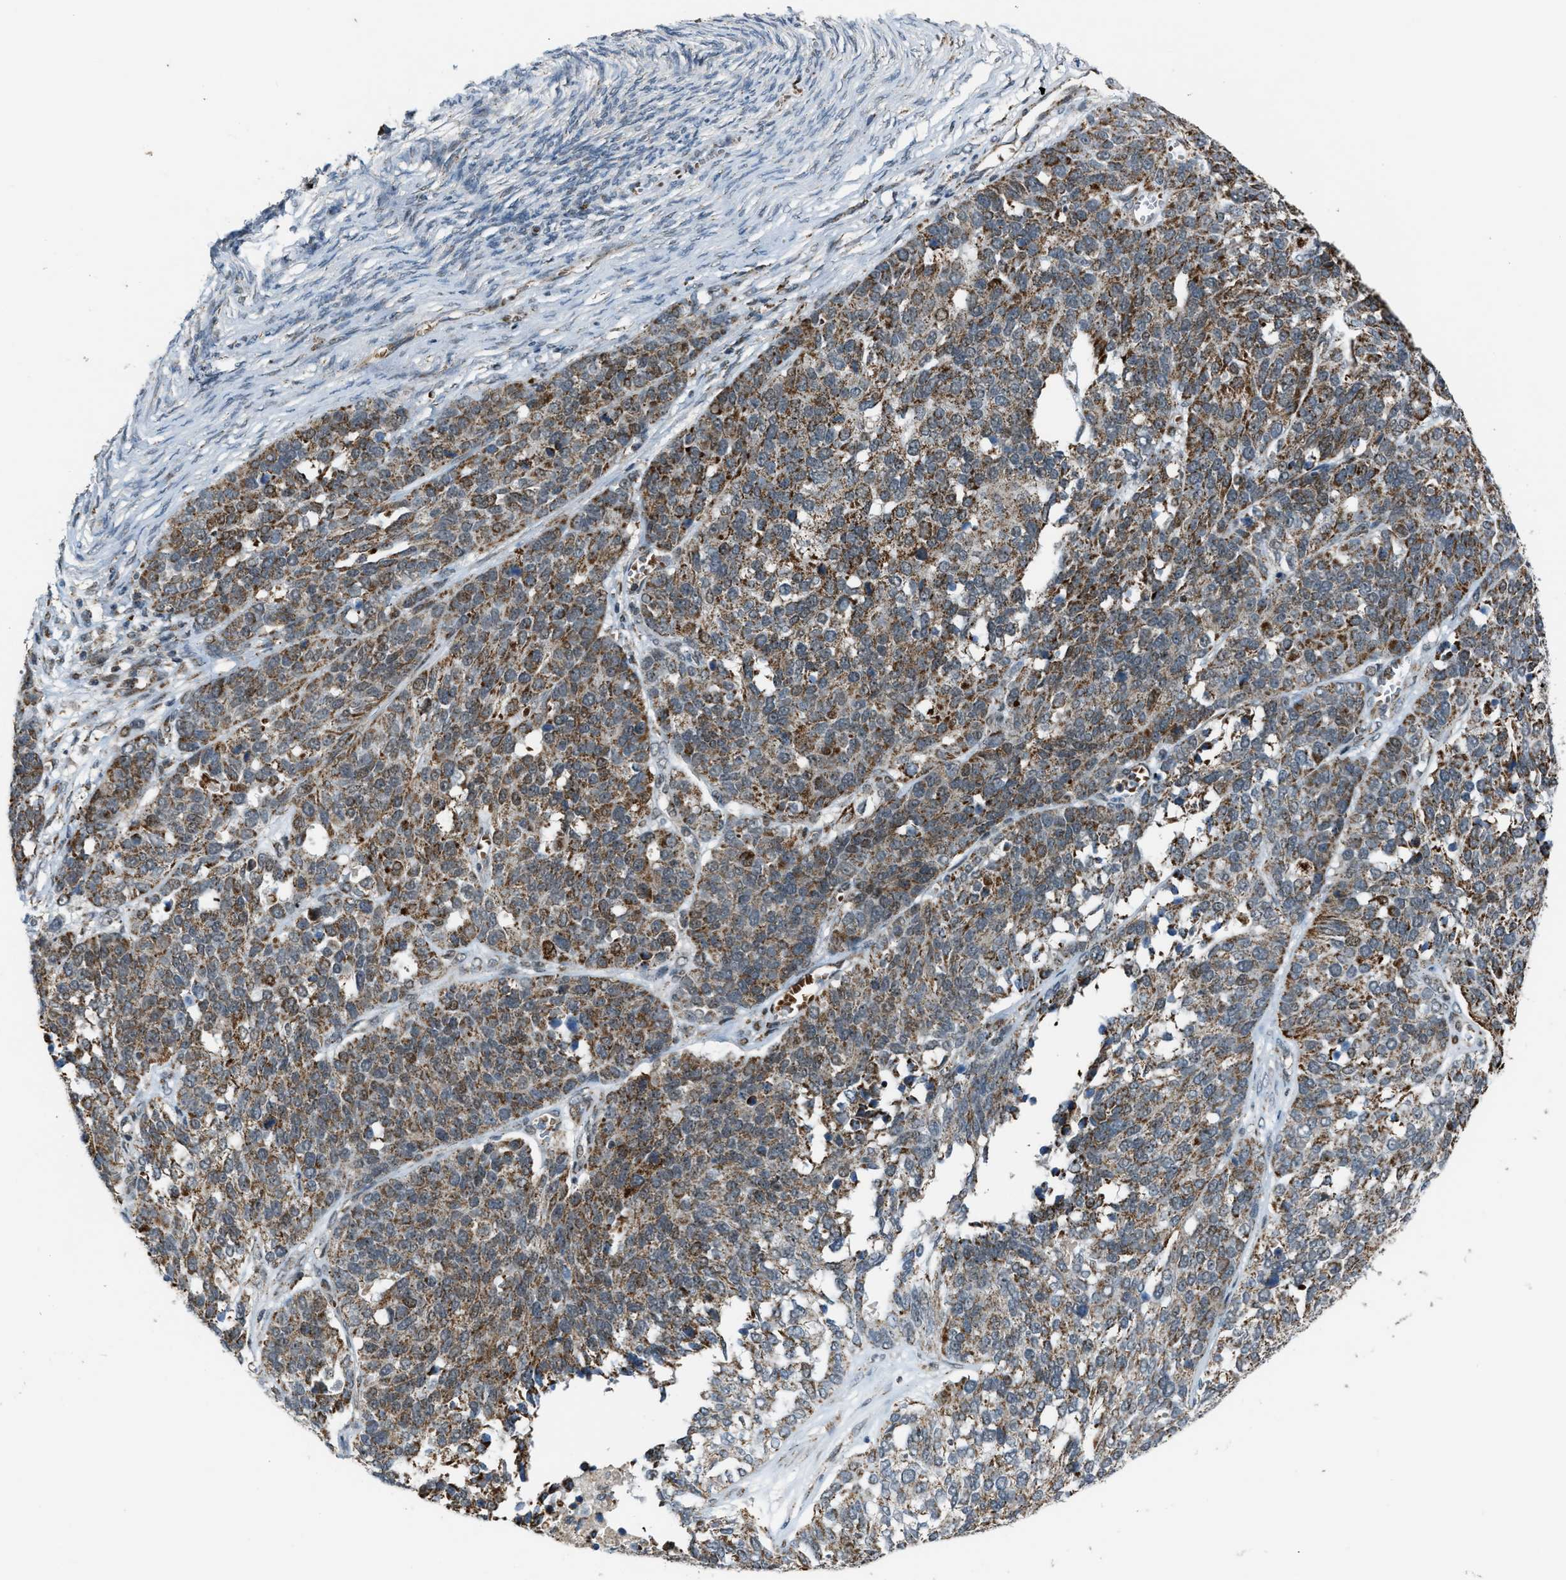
{"staining": {"intensity": "moderate", "quantity": ">75%", "location": "cytoplasmic/membranous"}, "tissue": "ovarian cancer", "cell_type": "Tumor cells", "image_type": "cancer", "snomed": [{"axis": "morphology", "description": "Cystadenocarcinoma, serous, NOS"}, {"axis": "topography", "description": "Ovary"}], "caption": "A brown stain shows moderate cytoplasmic/membranous positivity of a protein in ovarian serous cystadenocarcinoma tumor cells.", "gene": "CHN2", "patient": {"sex": "female", "age": 44}}